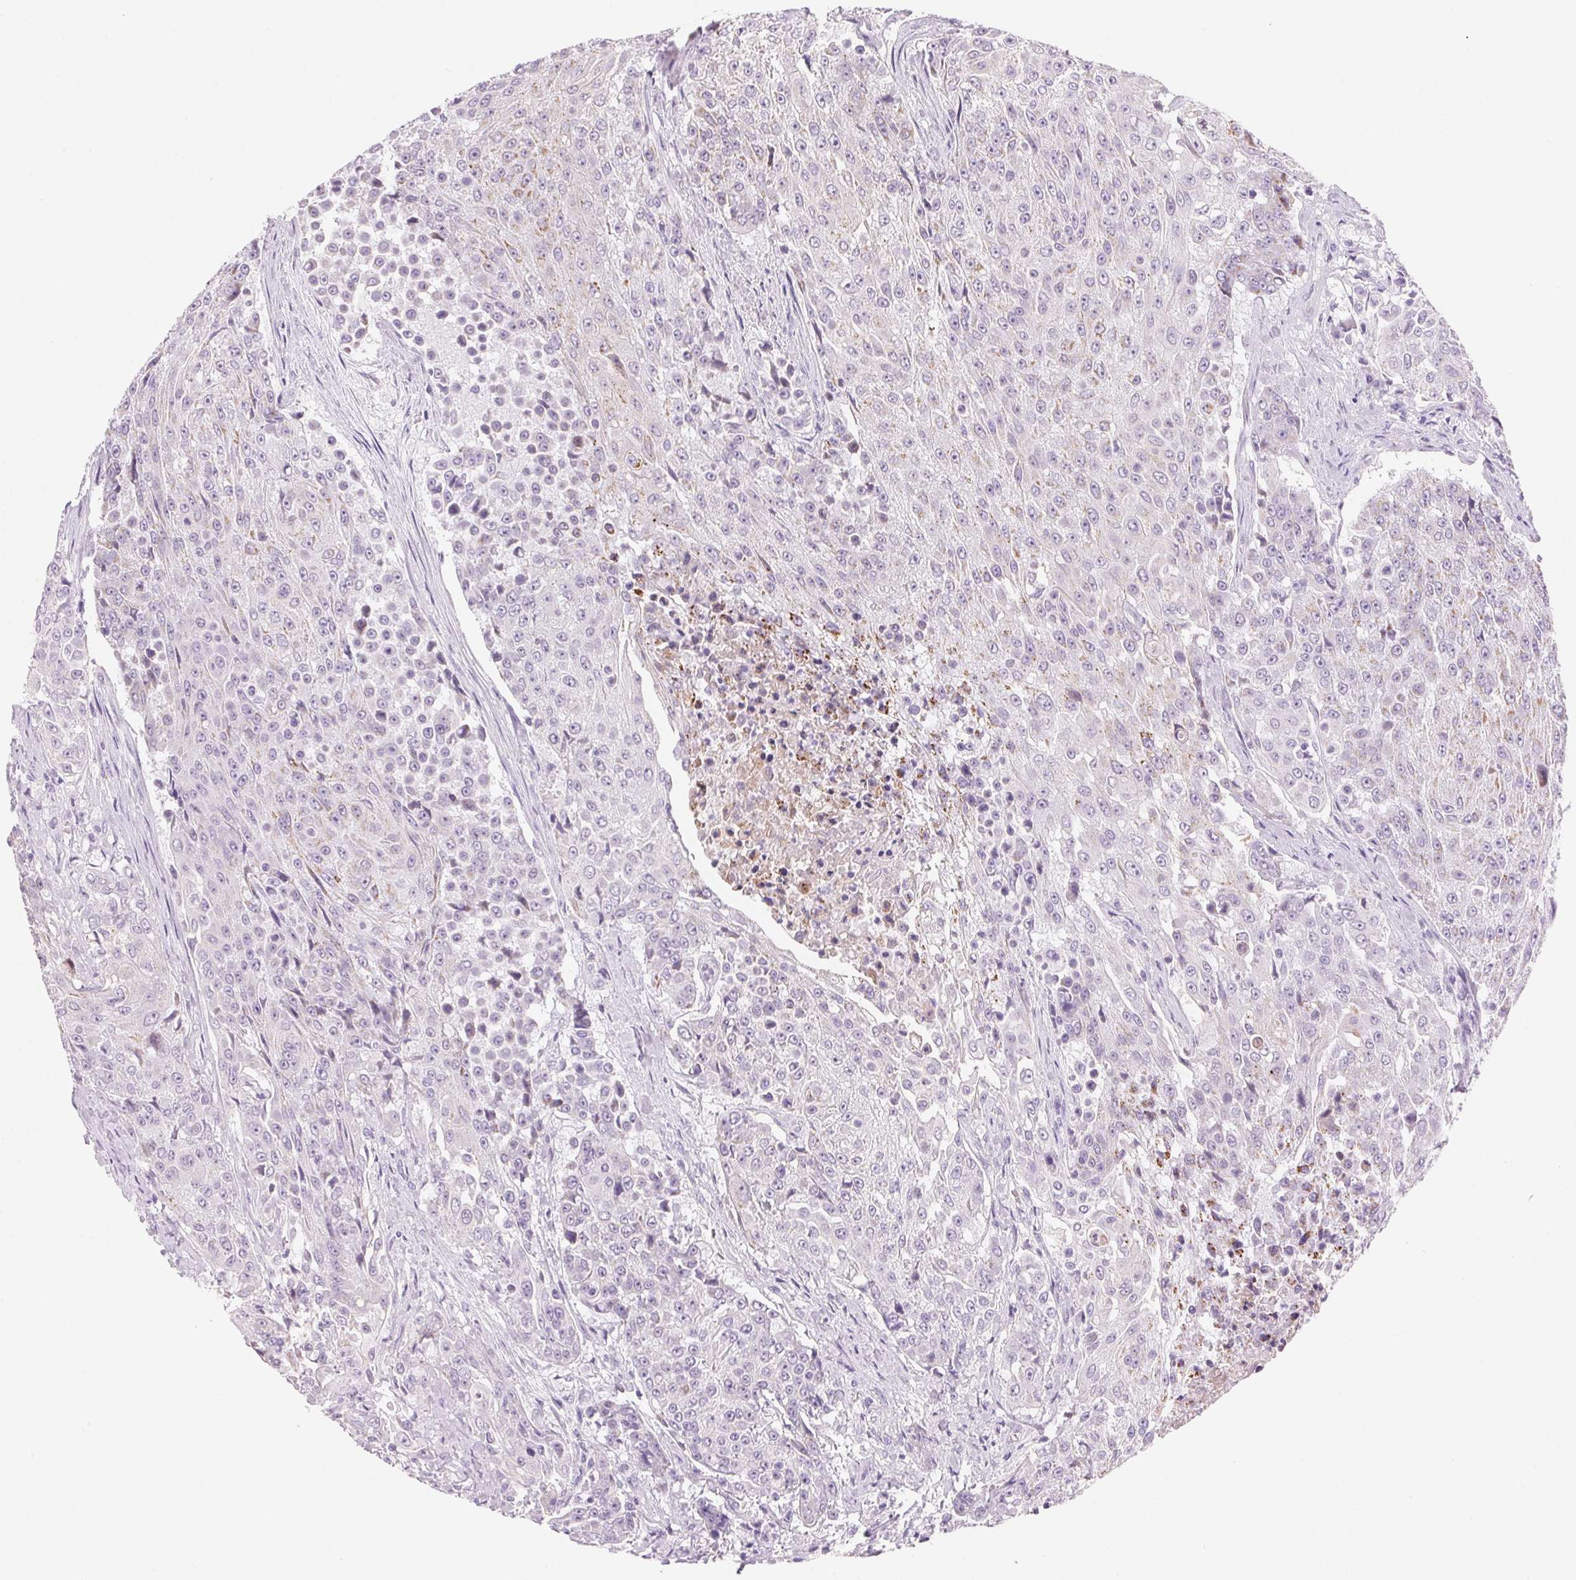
{"staining": {"intensity": "negative", "quantity": "none", "location": "none"}, "tissue": "urothelial cancer", "cell_type": "Tumor cells", "image_type": "cancer", "snomed": [{"axis": "morphology", "description": "Urothelial carcinoma, High grade"}, {"axis": "topography", "description": "Urinary bladder"}], "caption": "High magnification brightfield microscopy of urothelial cancer stained with DAB (brown) and counterstained with hematoxylin (blue): tumor cells show no significant staining.", "gene": "CYP11B1", "patient": {"sex": "female", "age": 63}}